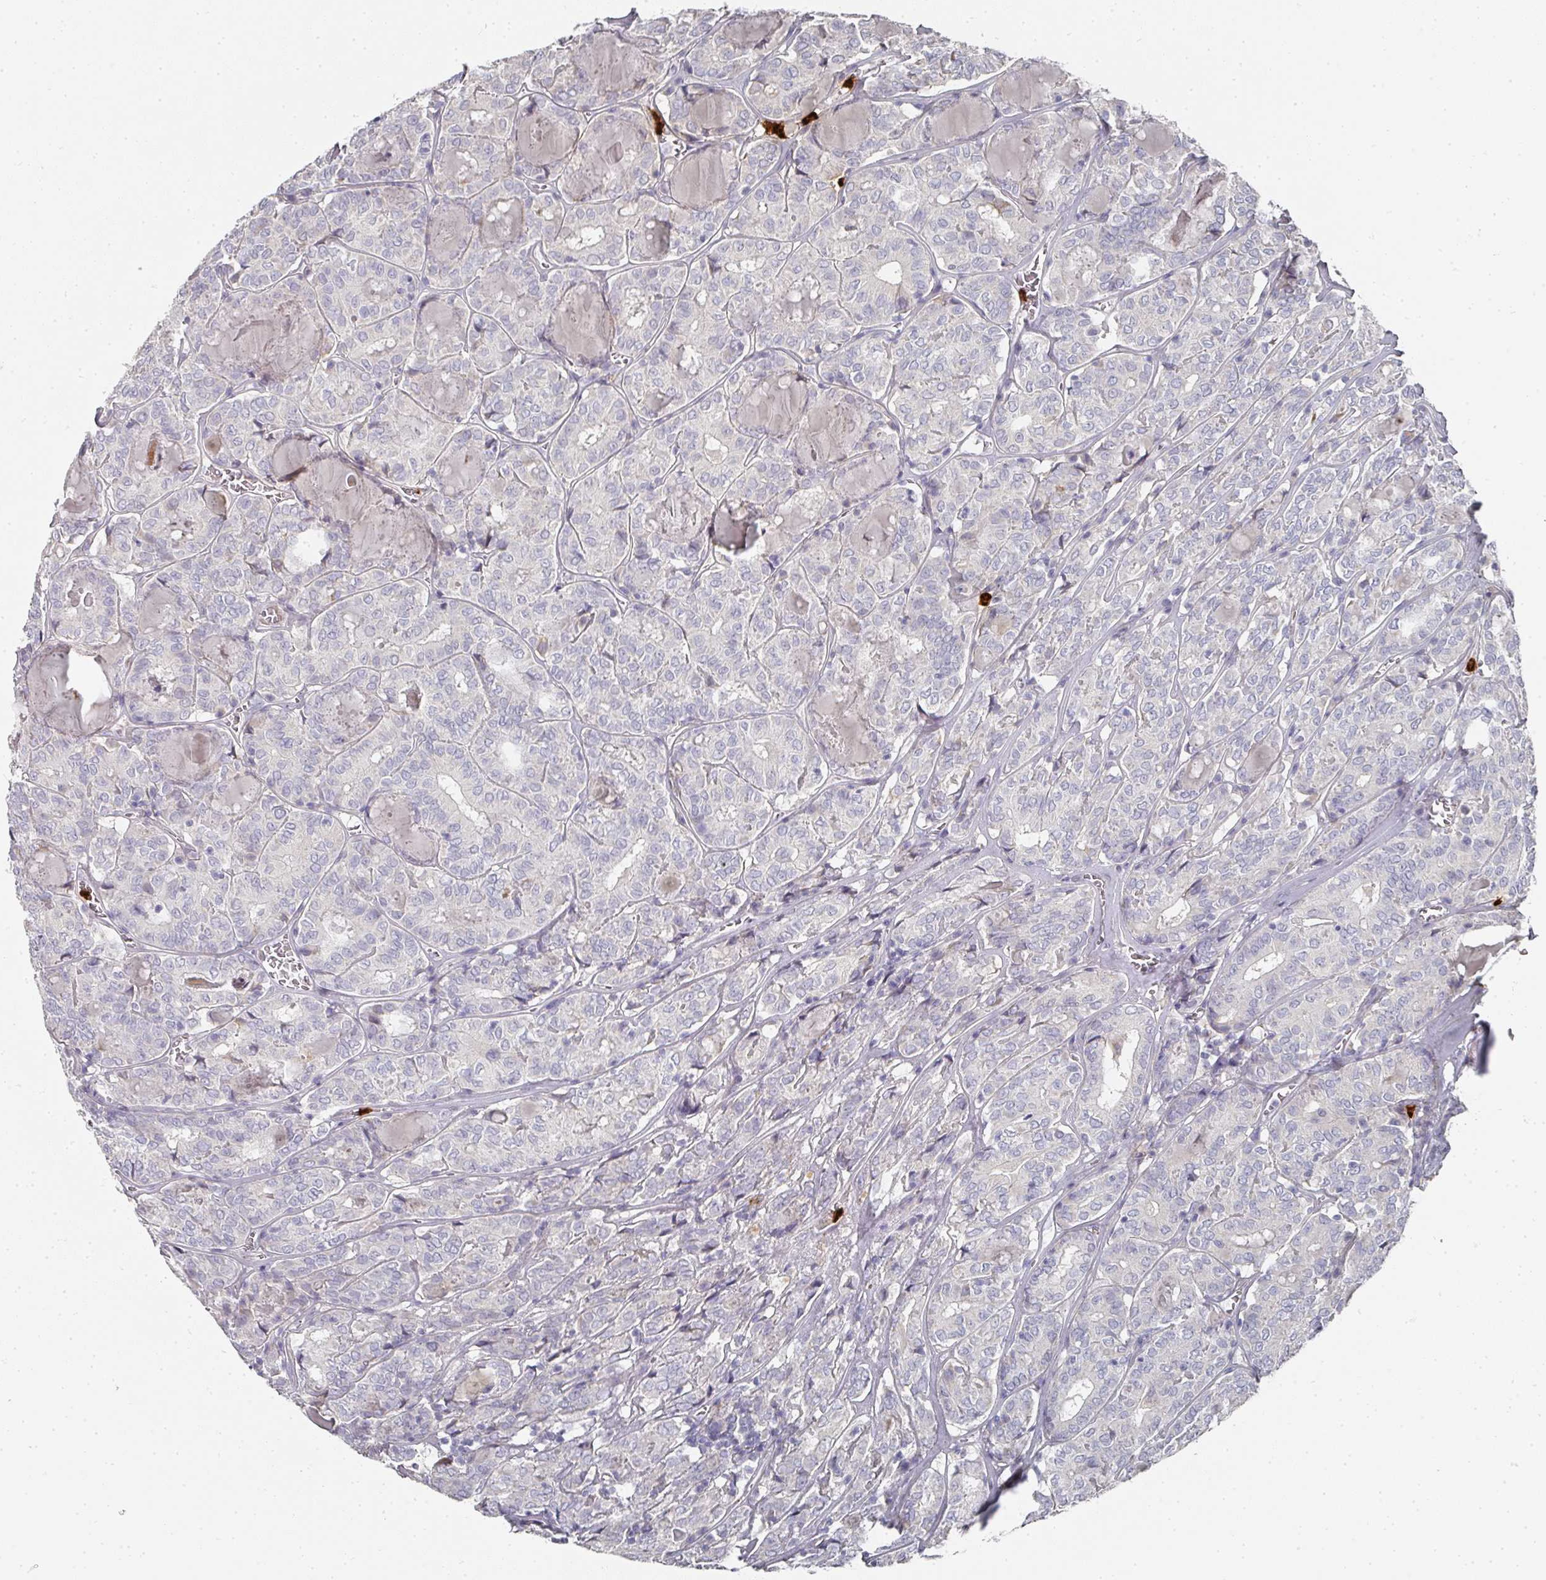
{"staining": {"intensity": "negative", "quantity": "none", "location": "none"}, "tissue": "thyroid cancer", "cell_type": "Tumor cells", "image_type": "cancer", "snomed": [{"axis": "morphology", "description": "Papillary adenocarcinoma, NOS"}, {"axis": "topography", "description": "Thyroid gland"}], "caption": "This micrograph is of thyroid cancer stained with immunohistochemistry to label a protein in brown with the nuclei are counter-stained blue. There is no positivity in tumor cells.", "gene": "CAMP", "patient": {"sex": "female", "age": 72}}